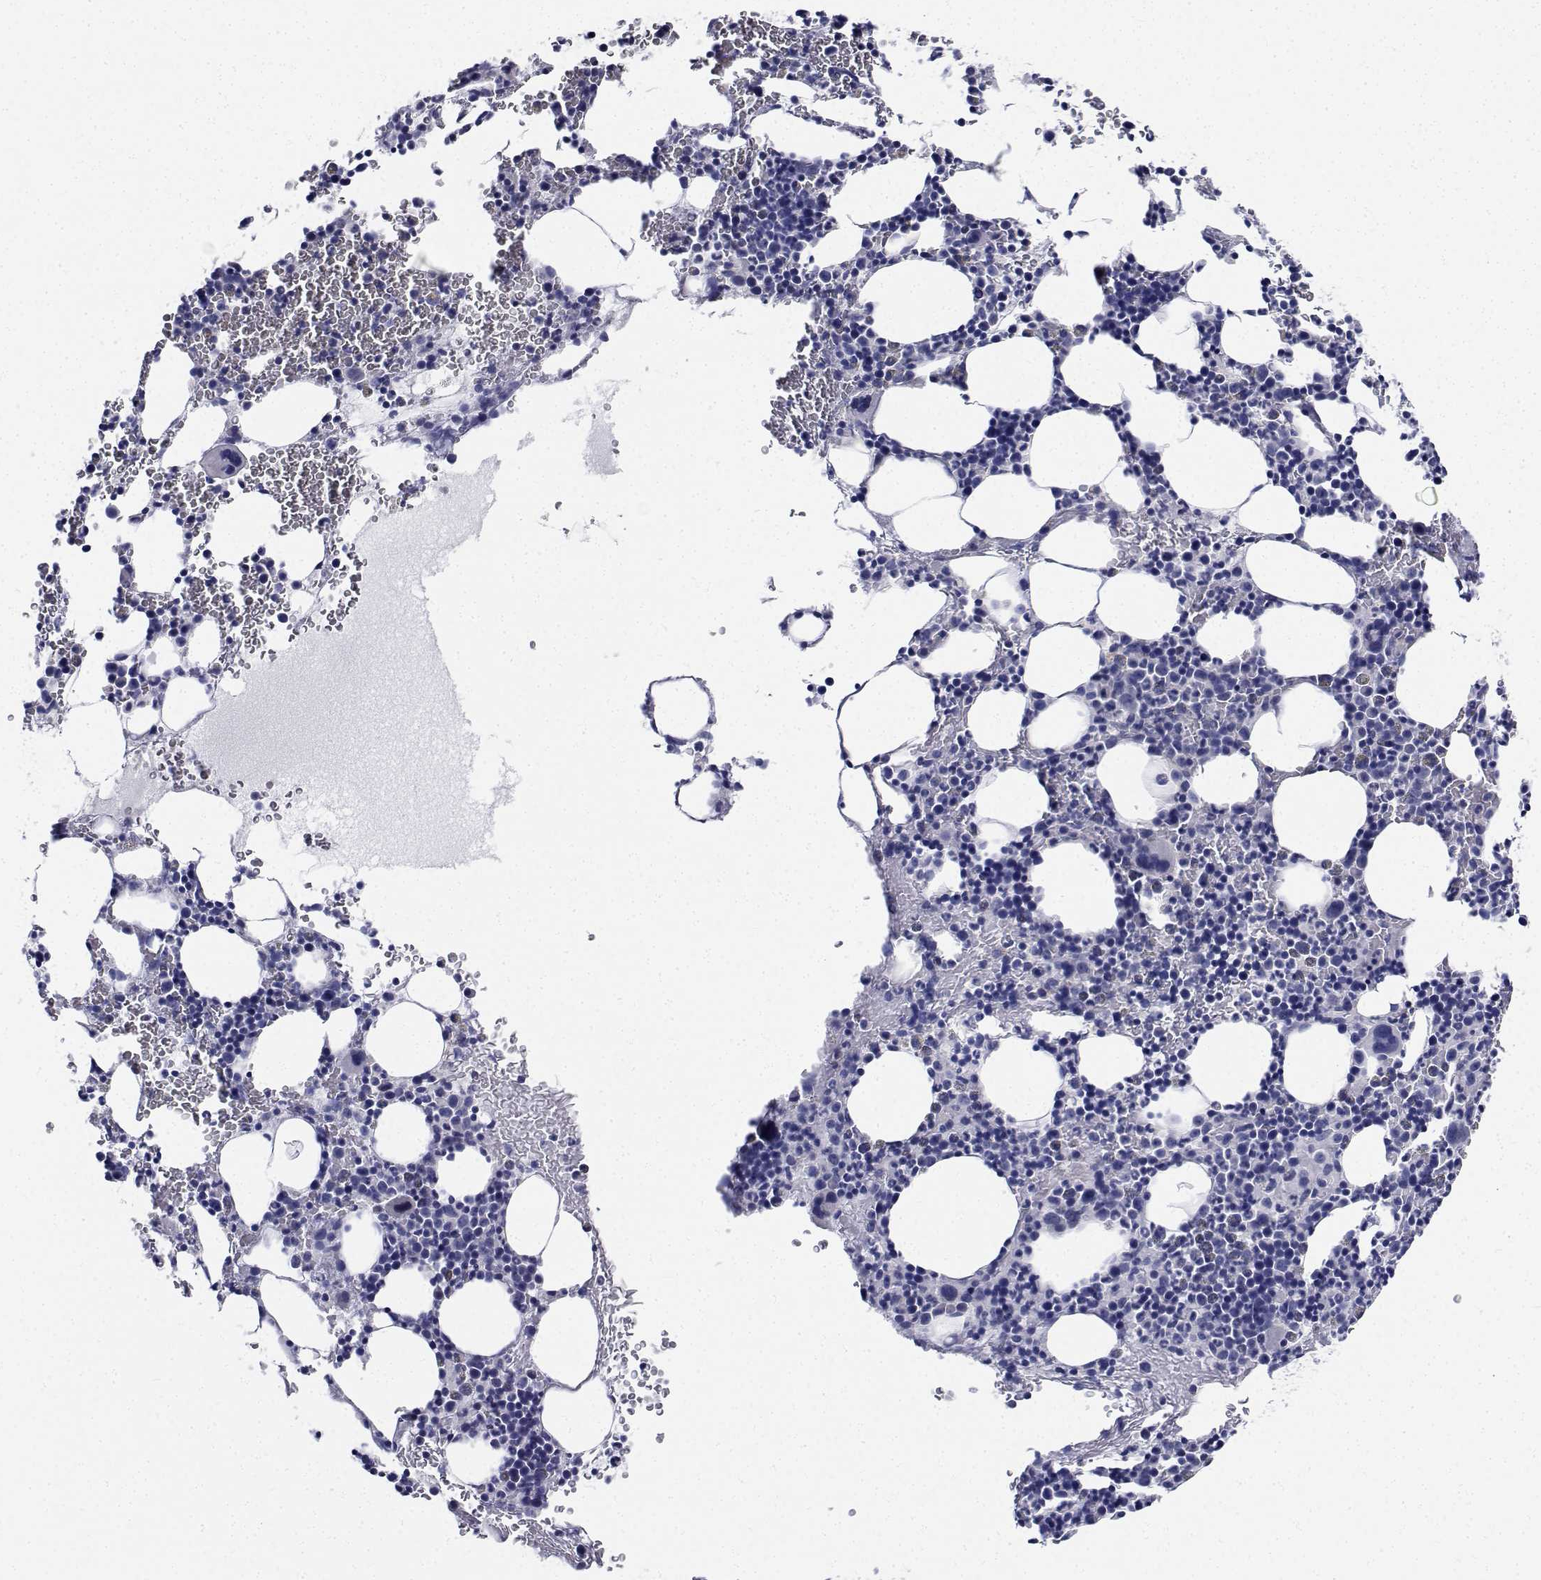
{"staining": {"intensity": "negative", "quantity": "none", "location": "none"}, "tissue": "bone marrow", "cell_type": "Hematopoietic cells", "image_type": "normal", "snomed": [{"axis": "morphology", "description": "Normal tissue, NOS"}, {"axis": "topography", "description": "Bone marrow"}], "caption": "DAB (3,3'-diaminobenzidine) immunohistochemical staining of normal human bone marrow displays no significant expression in hematopoietic cells.", "gene": "CDHR3", "patient": {"sex": "male", "age": 82}}